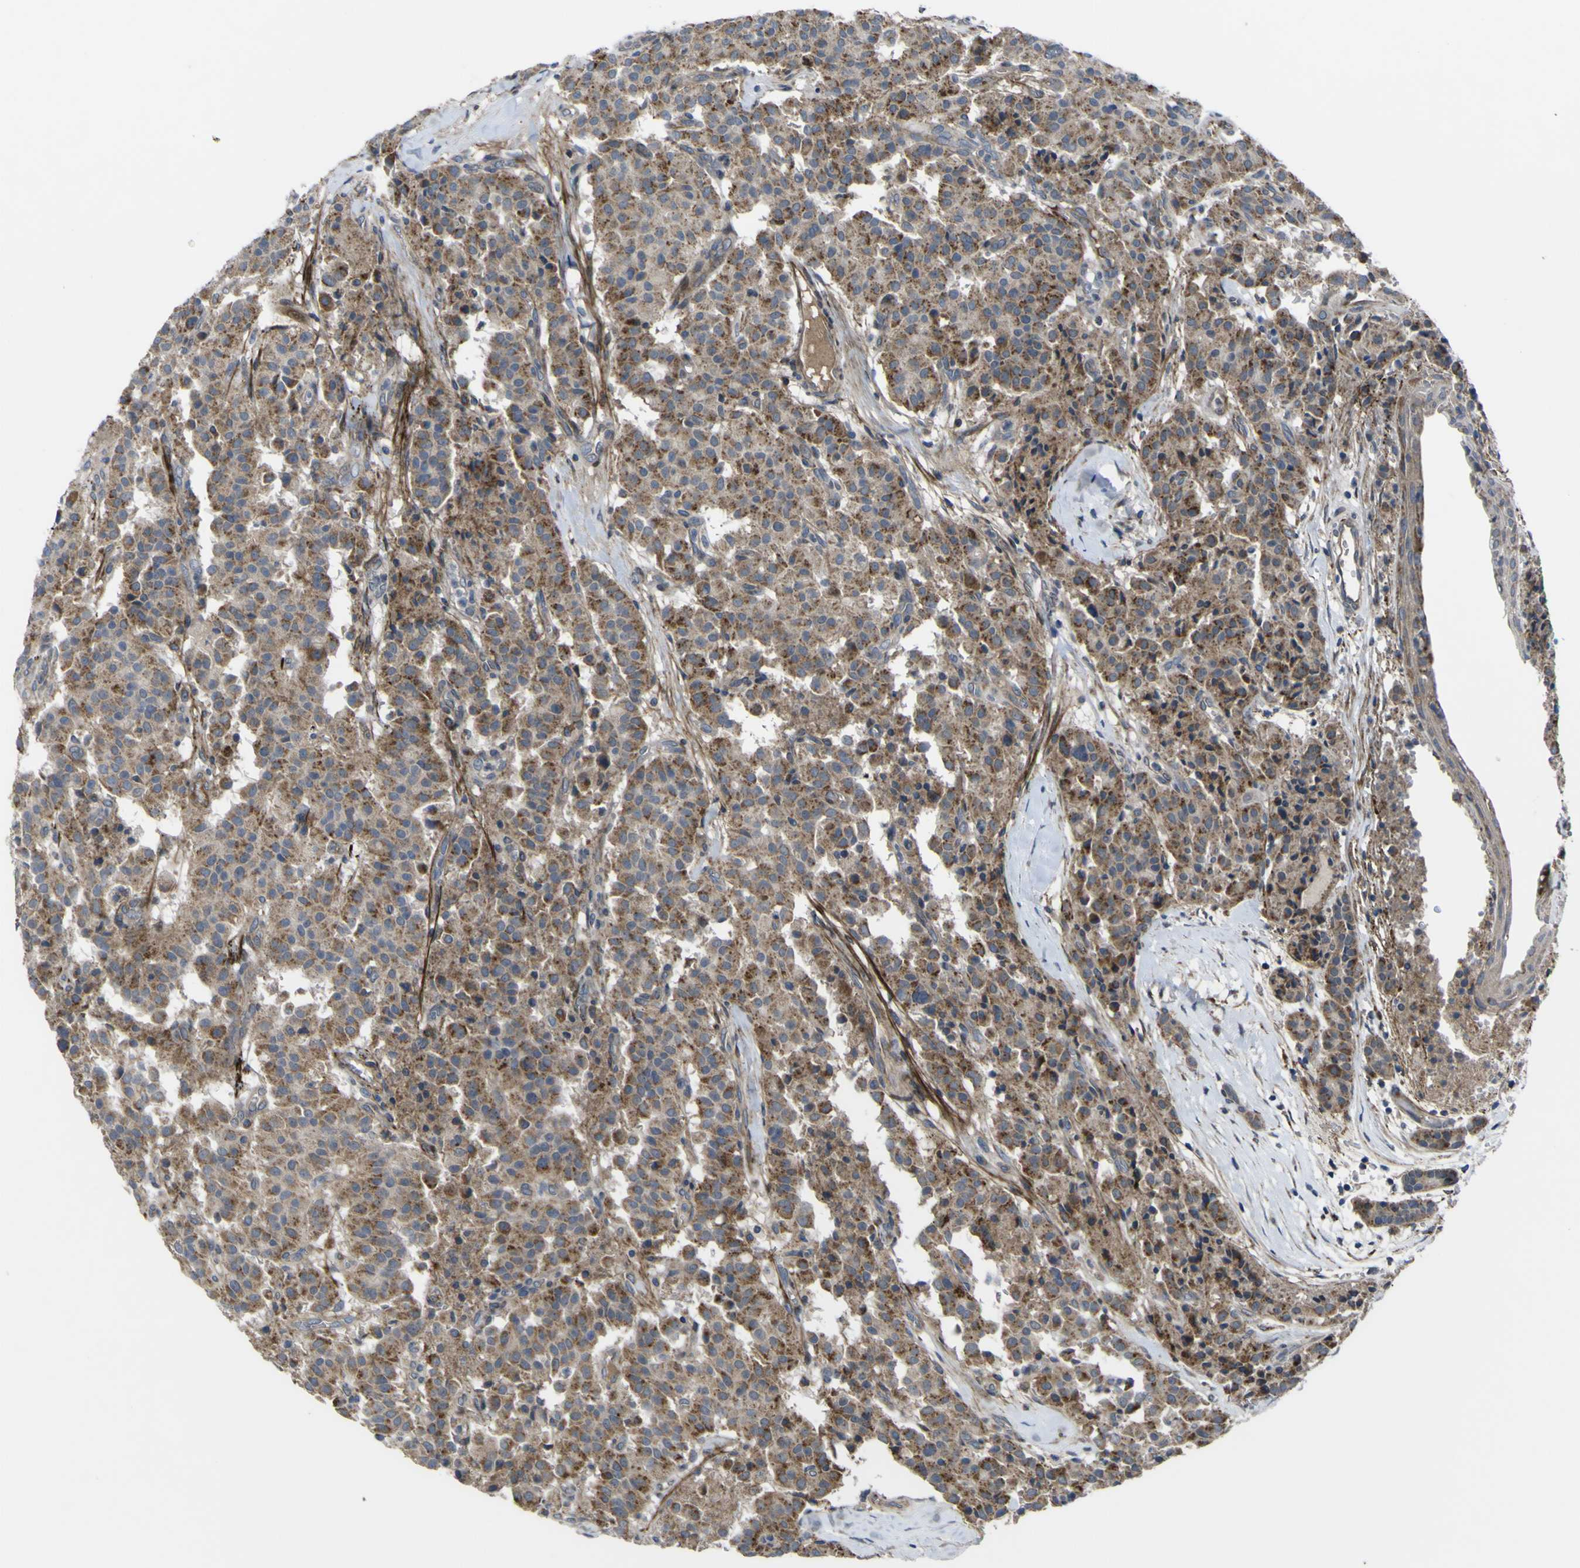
{"staining": {"intensity": "moderate", "quantity": ">75%", "location": "cytoplasmic/membranous"}, "tissue": "carcinoid", "cell_type": "Tumor cells", "image_type": "cancer", "snomed": [{"axis": "morphology", "description": "Carcinoid, malignant, NOS"}, {"axis": "topography", "description": "Lung"}], "caption": "IHC staining of carcinoid, which reveals medium levels of moderate cytoplasmic/membranous staining in about >75% of tumor cells indicating moderate cytoplasmic/membranous protein staining. The staining was performed using DAB (brown) for protein detection and nuclei were counterstained in hematoxylin (blue).", "gene": "GPLD1", "patient": {"sex": "male", "age": 30}}